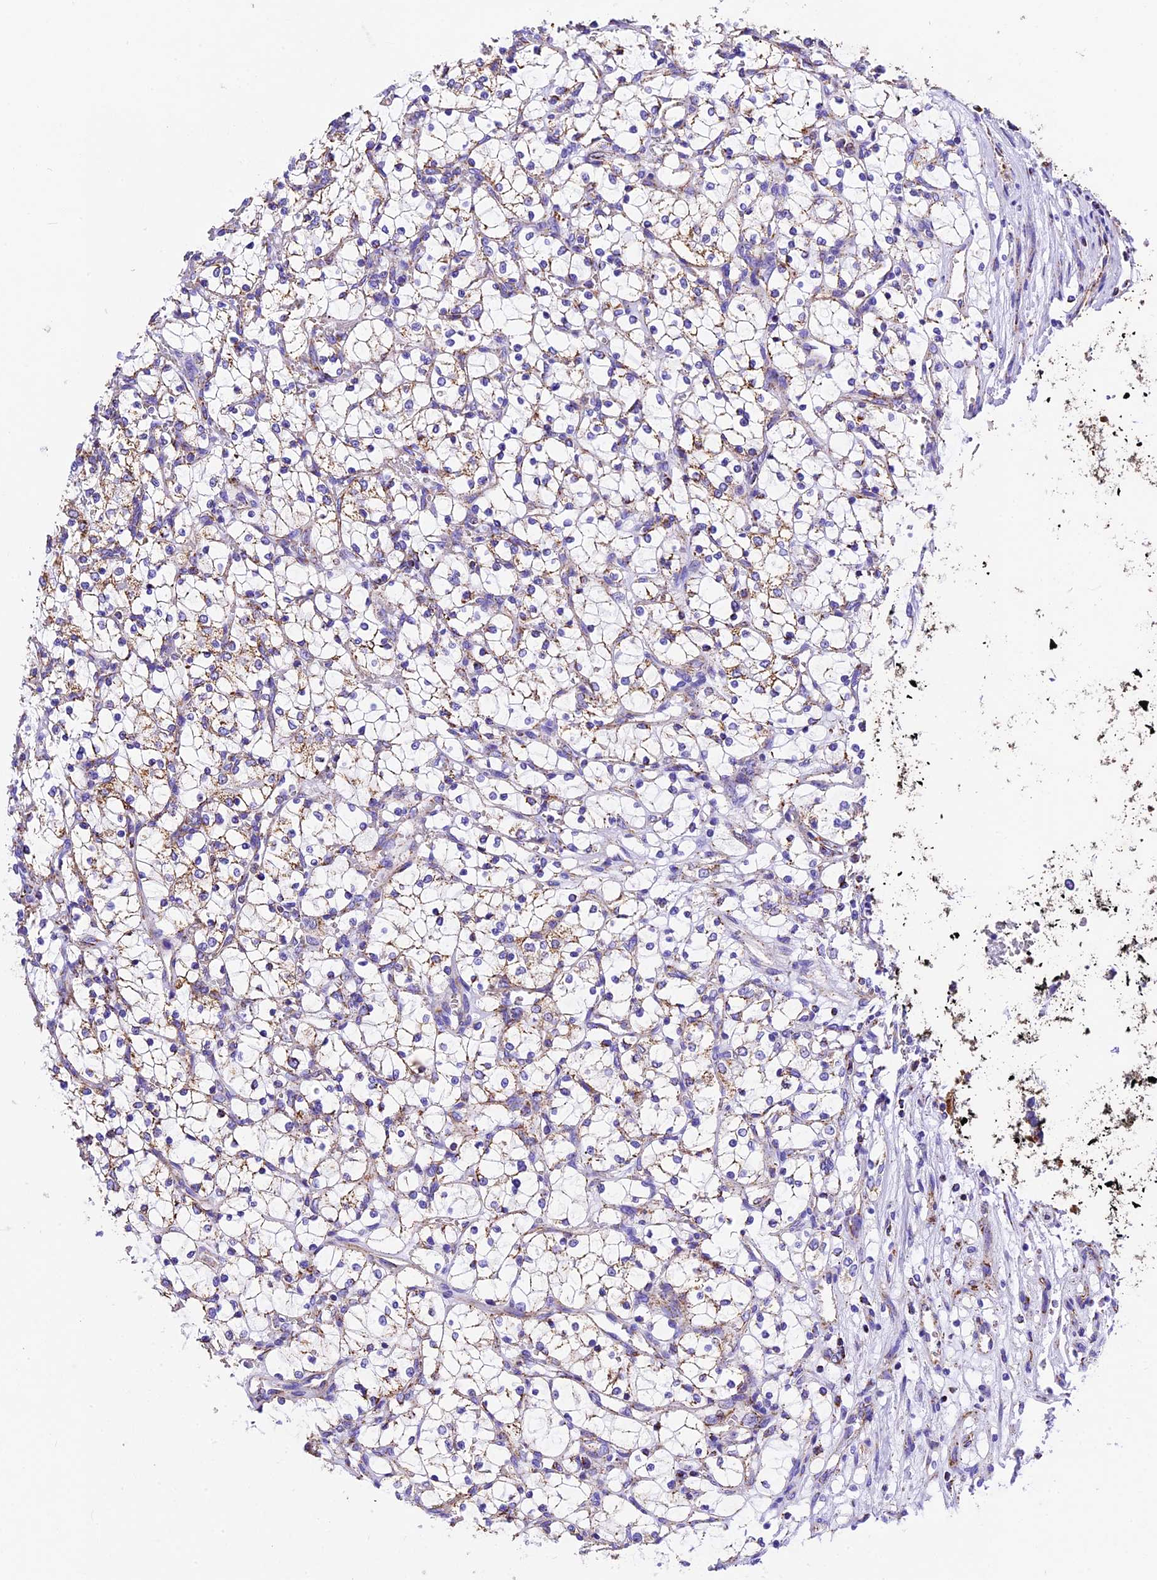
{"staining": {"intensity": "moderate", "quantity": "<25%", "location": "cytoplasmic/membranous"}, "tissue": "renal cancer", "cell_type": "Tumor cells", "image_type": "cancer", "snomed": [{"axis": "morphology", "description": "Adenocarcinoma, NOS"}, {"axis": "topography", "description": "Kidney"}], "caption": "Protein analysis of renal adenocarcinoma tissue exhibits moderate cytoplasmic/membranous expression in about <25% of tumor cells.", "gene": "DCAF5", "patient": {"sex": "female", "age": 69}}